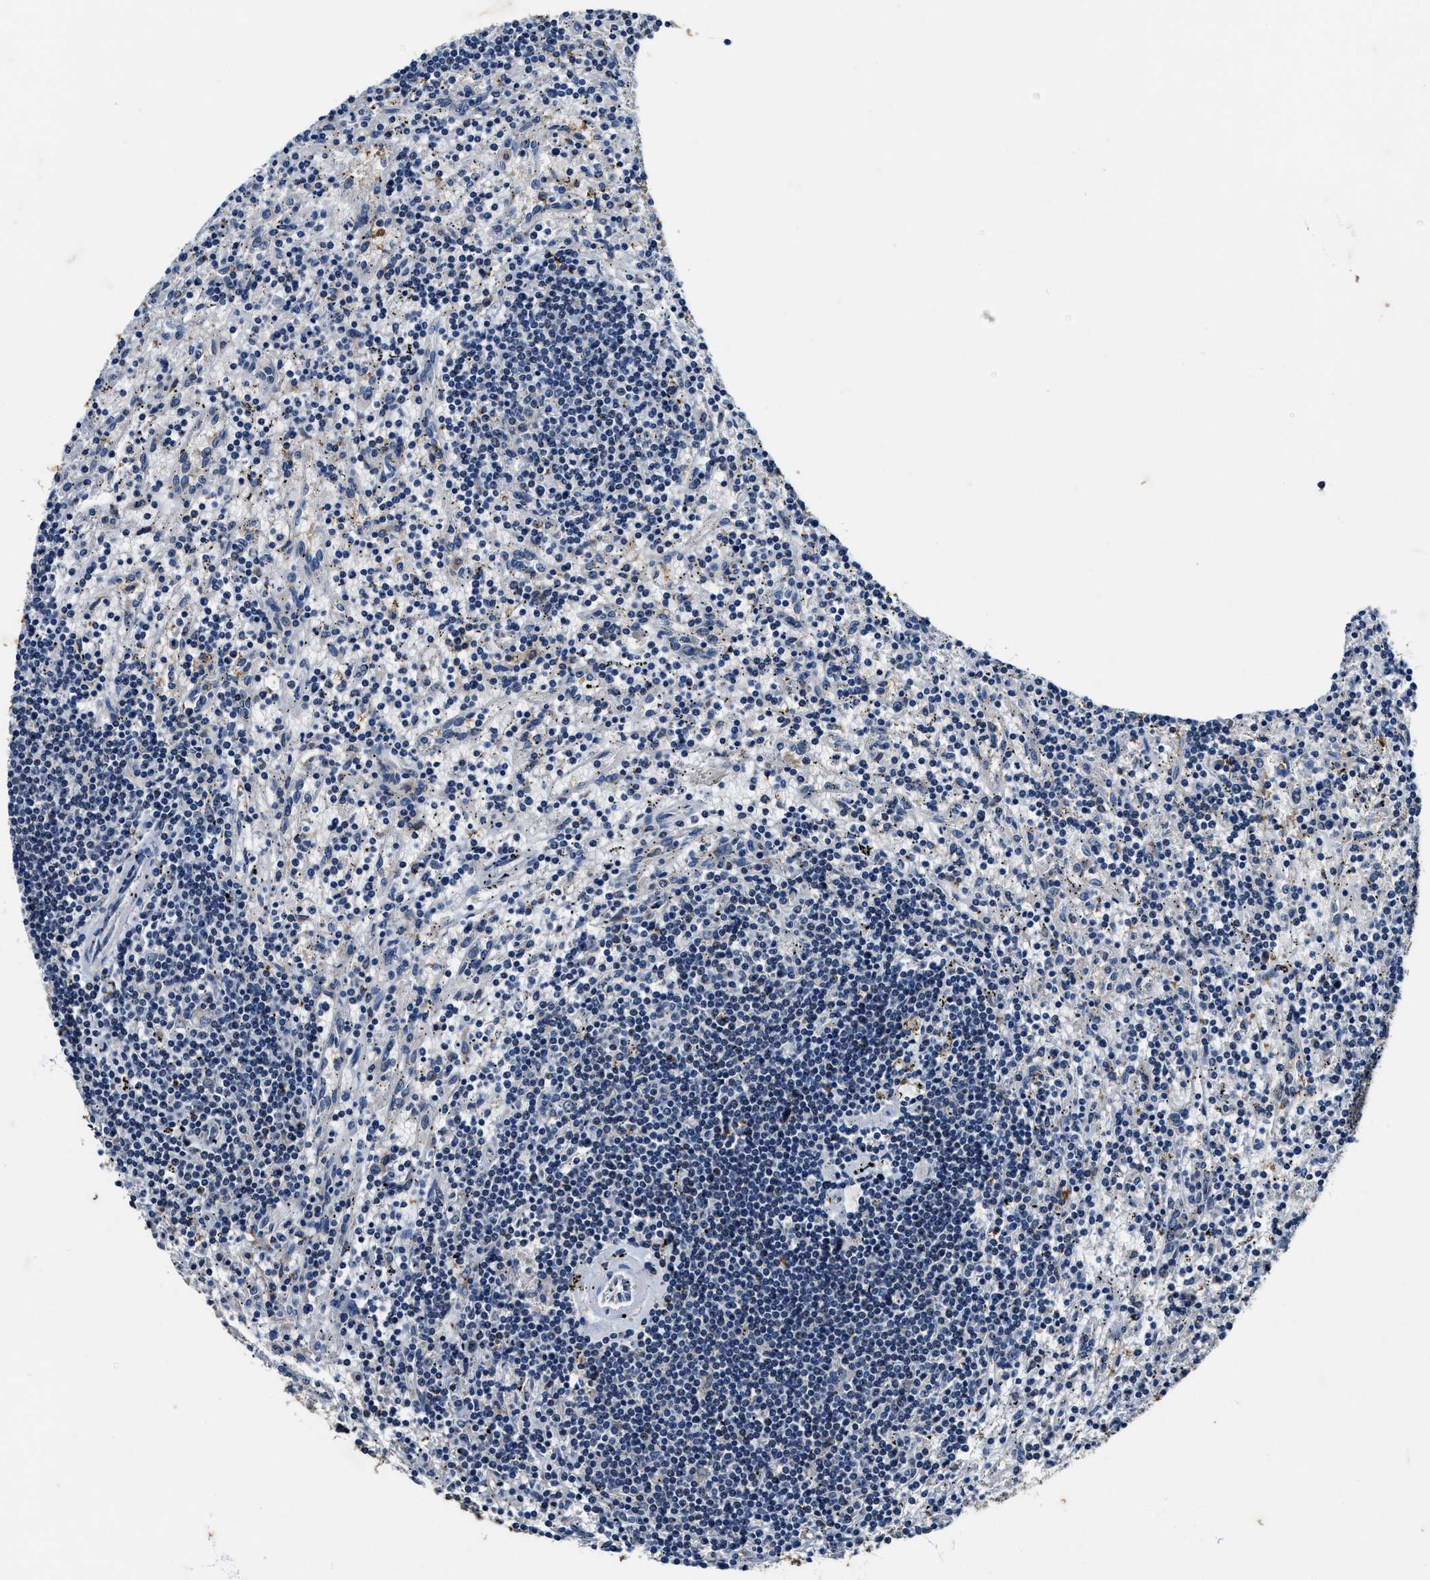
{"staining": {"intensity": "negative", "quantity": "none", "location": "none"}, "tissue": "lymphoma", "cell_type": "Tumor cells", "image_type": "cancer", "snomed": [{"axis": "morphology", "description": "Malignant lymphoma, non-Hodgkin's type, Low grade"}, {"axis": "topography", "description": "Spleen"}], "caption": "Lymphoma stained for a protein using immunohistochemistry (IHC) exhibits no positivity tumor cells.", "gene": "PI4KB", "patient": {"sex": "male", "age": 76}}